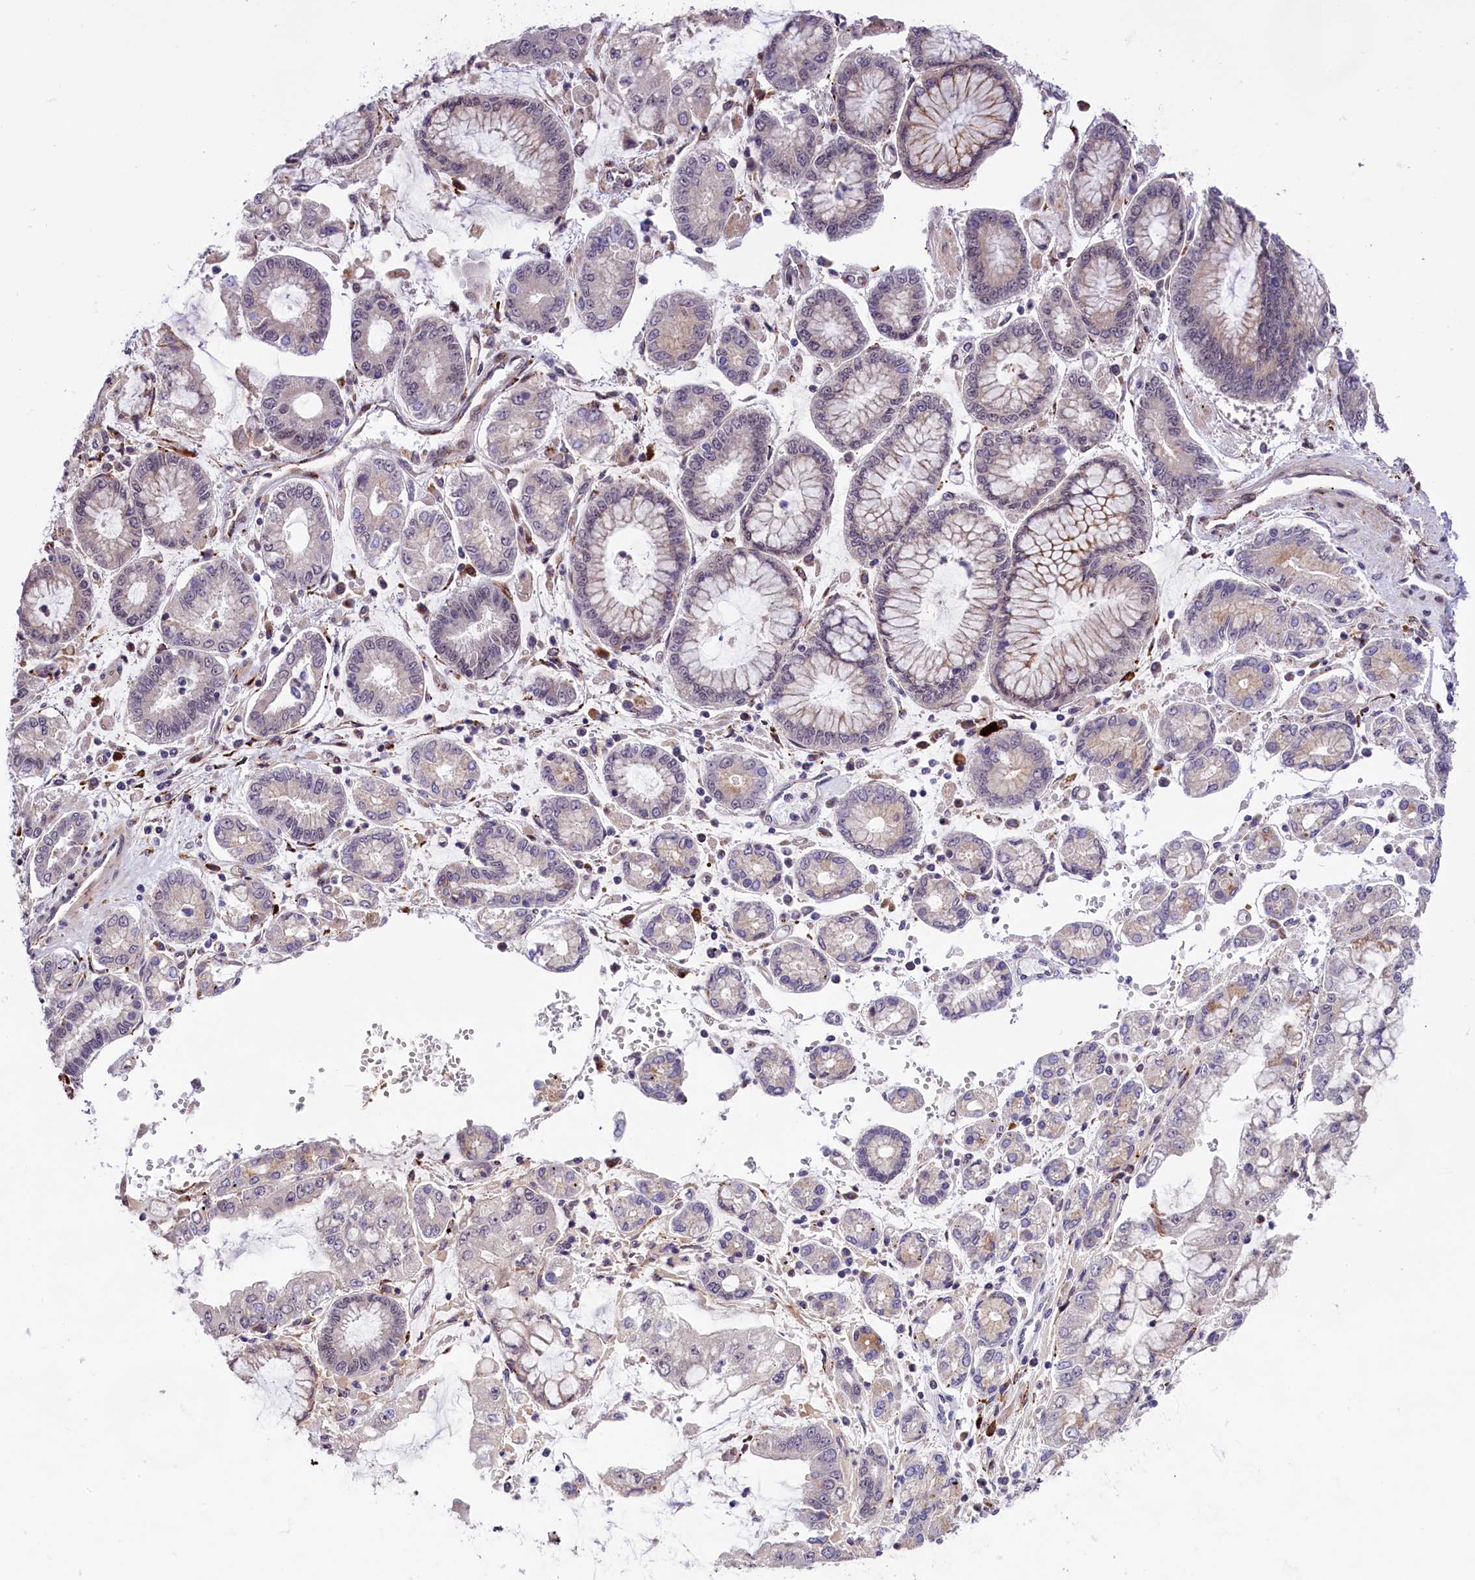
{"staining": {"intensity": "negative", "quantity": "none", "location": "none"}, "tissue": "stomach cancer", "cell_type": "Tumor cells", "image_type": "cancer", "snomed": [{"axis": "morphology", "description": "Adenocarcinoma, NOS"}, {"axis": "topography", "description": "Stomach"}], "caption": "DAB (3,3'-diaminobenzidine) immunohistochemical staining of human stomach adenocarcinoma shows no significant expression in tumor cells.", "gene": "FBXO45", "patient": {"sex": "male", "age": 76}}